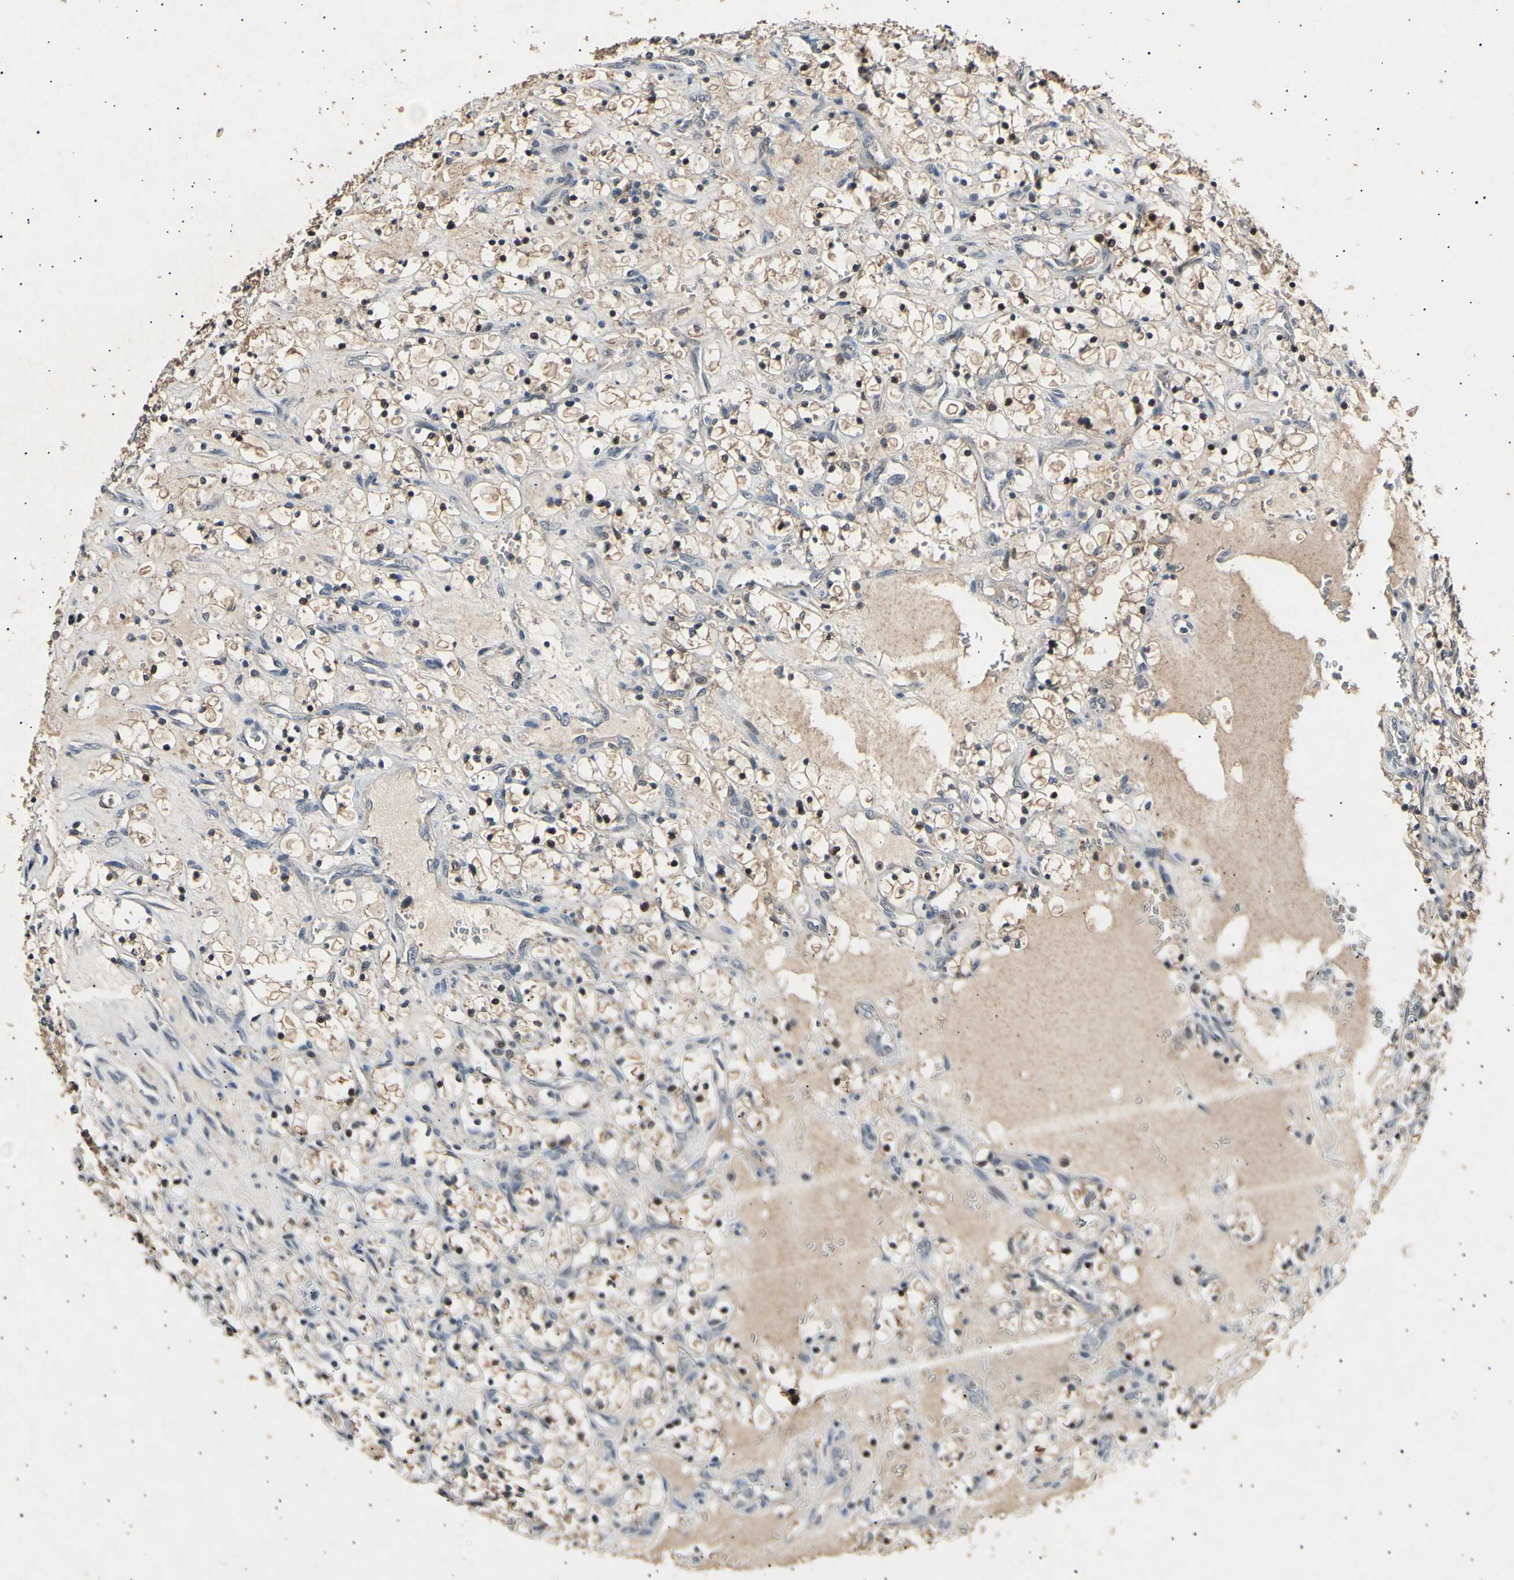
{"staining": {"intensity": "weak", "quantity": ">75%", "location": "cytoplasmic/membranous"}, "tissue": "renal cancer", "cell_type": "Tumor cells", "image_type": "cancer", "snomed": [{"axis": "morphology", "description": "Adenocarcinoma, NOS"}, {"axis": "topography", "description": "Kidney"}], "caption": "Weak cytoplasmic/membranous positivity is present in approximately >75% of tumor cells in adenocarcinoma (renal).", "gene": "ADCY3", "patient": {"sex": "female", "age": 69}}